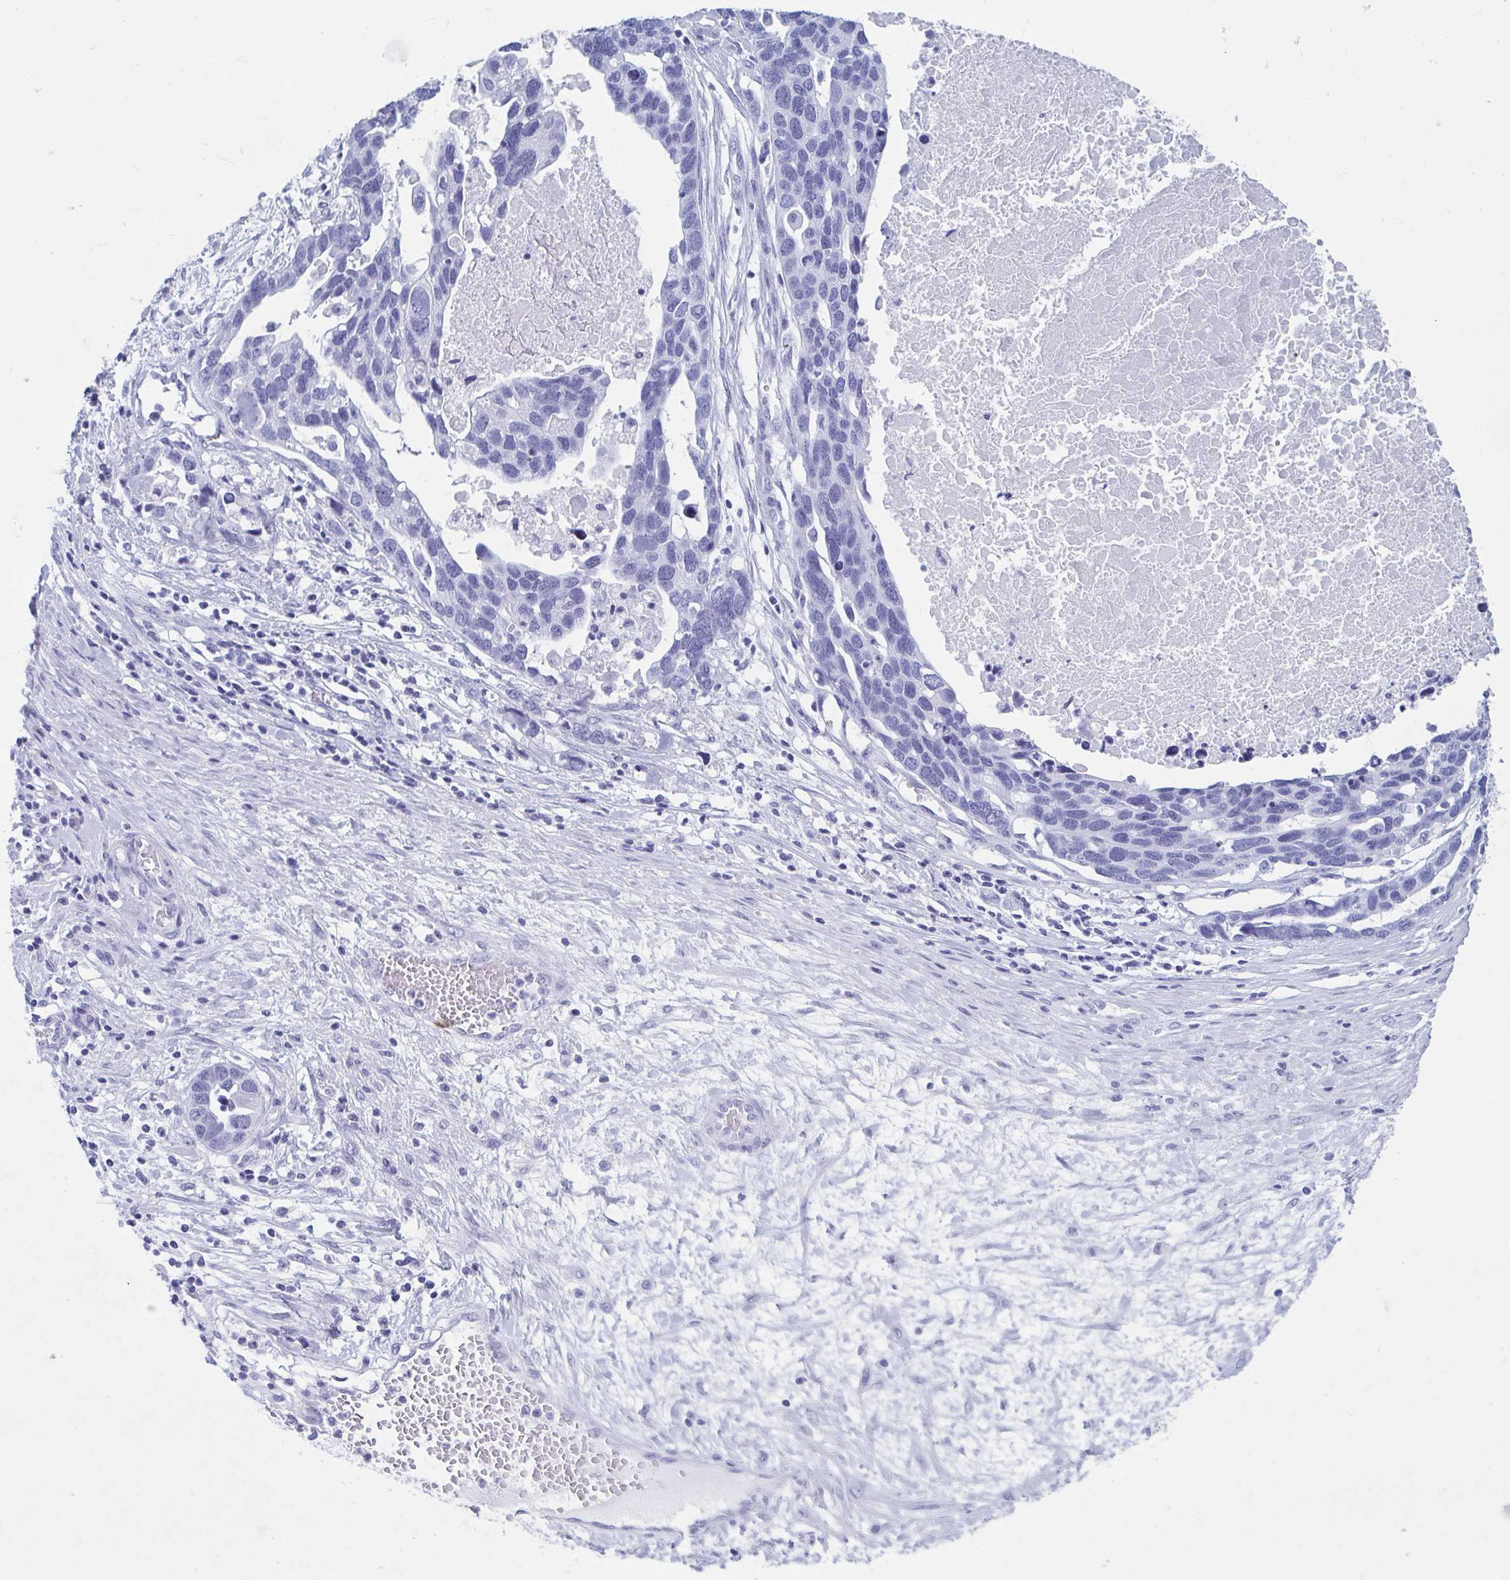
{"staining": {"intensity": "negative", "quantity": "none", "location": "none"}, "tissue": "ovarian cancer", "cell_type": "Tumor cells", "image_type": "cancer", "snomed": [{"axis": "morphology", "description": "Cystadenocarcinoma, serous, NOS"}, {"axis": "topography", "description": "Ovary"}], "caption": "There is no significant expression in tumor cells of ovarian cancer (serous cystadenocarcinoma).", "gene": "HDGFL1", "patient": {"sex": "female", "age": 54}}